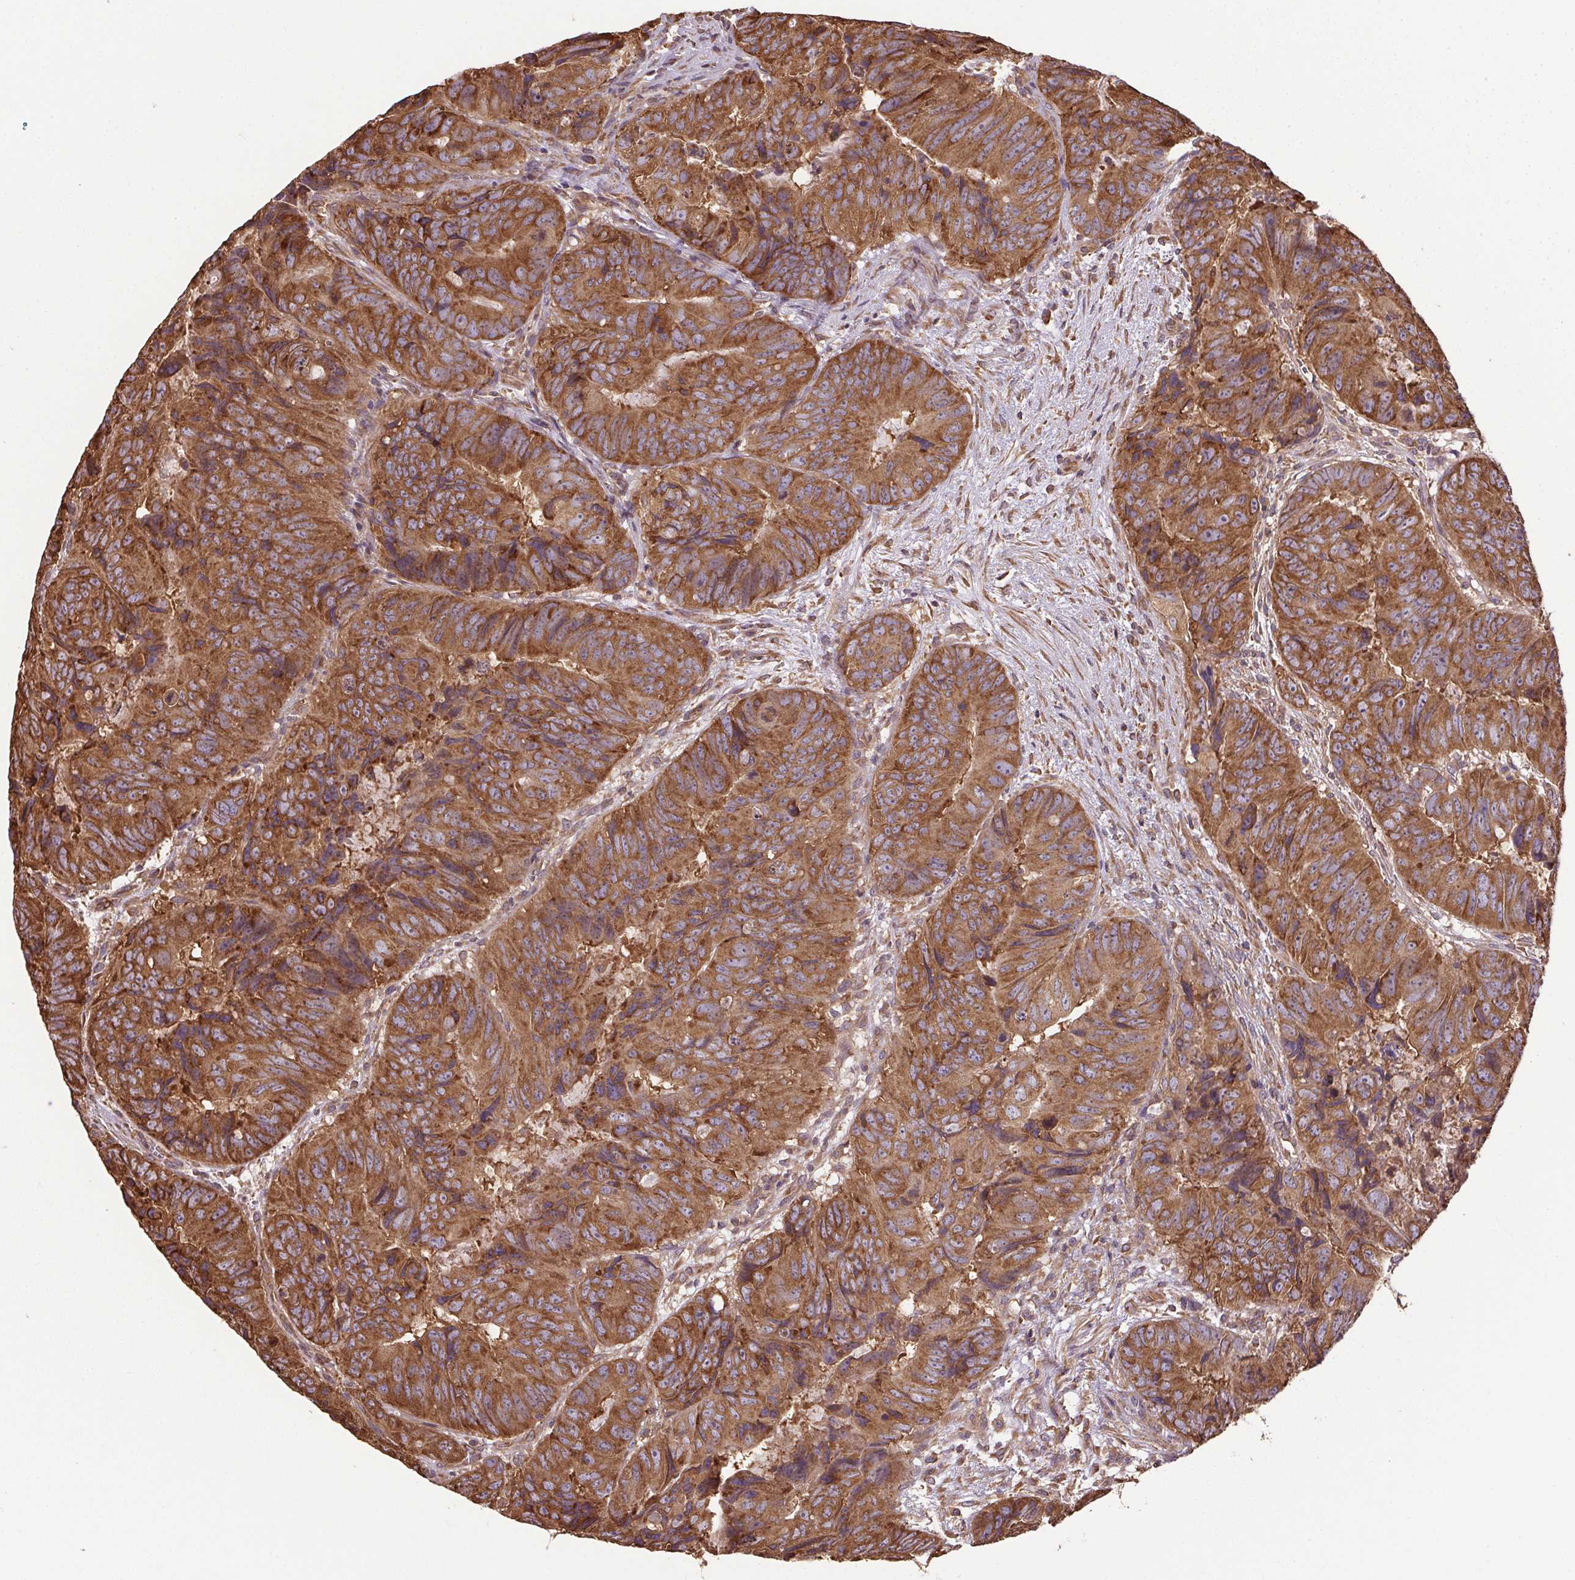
{"staining": {"intensity": "strong", "quantity": ">75%", "location": "cytoplasmic/membranous"}, "tissue": "colorectal cancer", "cell_type": "Tumor cells", "image_type": "cancer", "snomed": [{"axis": "morphology", "description": "Adenocarcinoma, NOS"}, {"axis": "topography", "description": "Colon"}], "caption": "A histopathology image showing strong cytoplasmic/membranous positivity in approximately >75% of tumor cells in colorectal adenocarcinoma, as visualized by brown immunohistochemical staining.", "gene": "EIF2S1", "patient": {"sex": "male", "age": 79}}